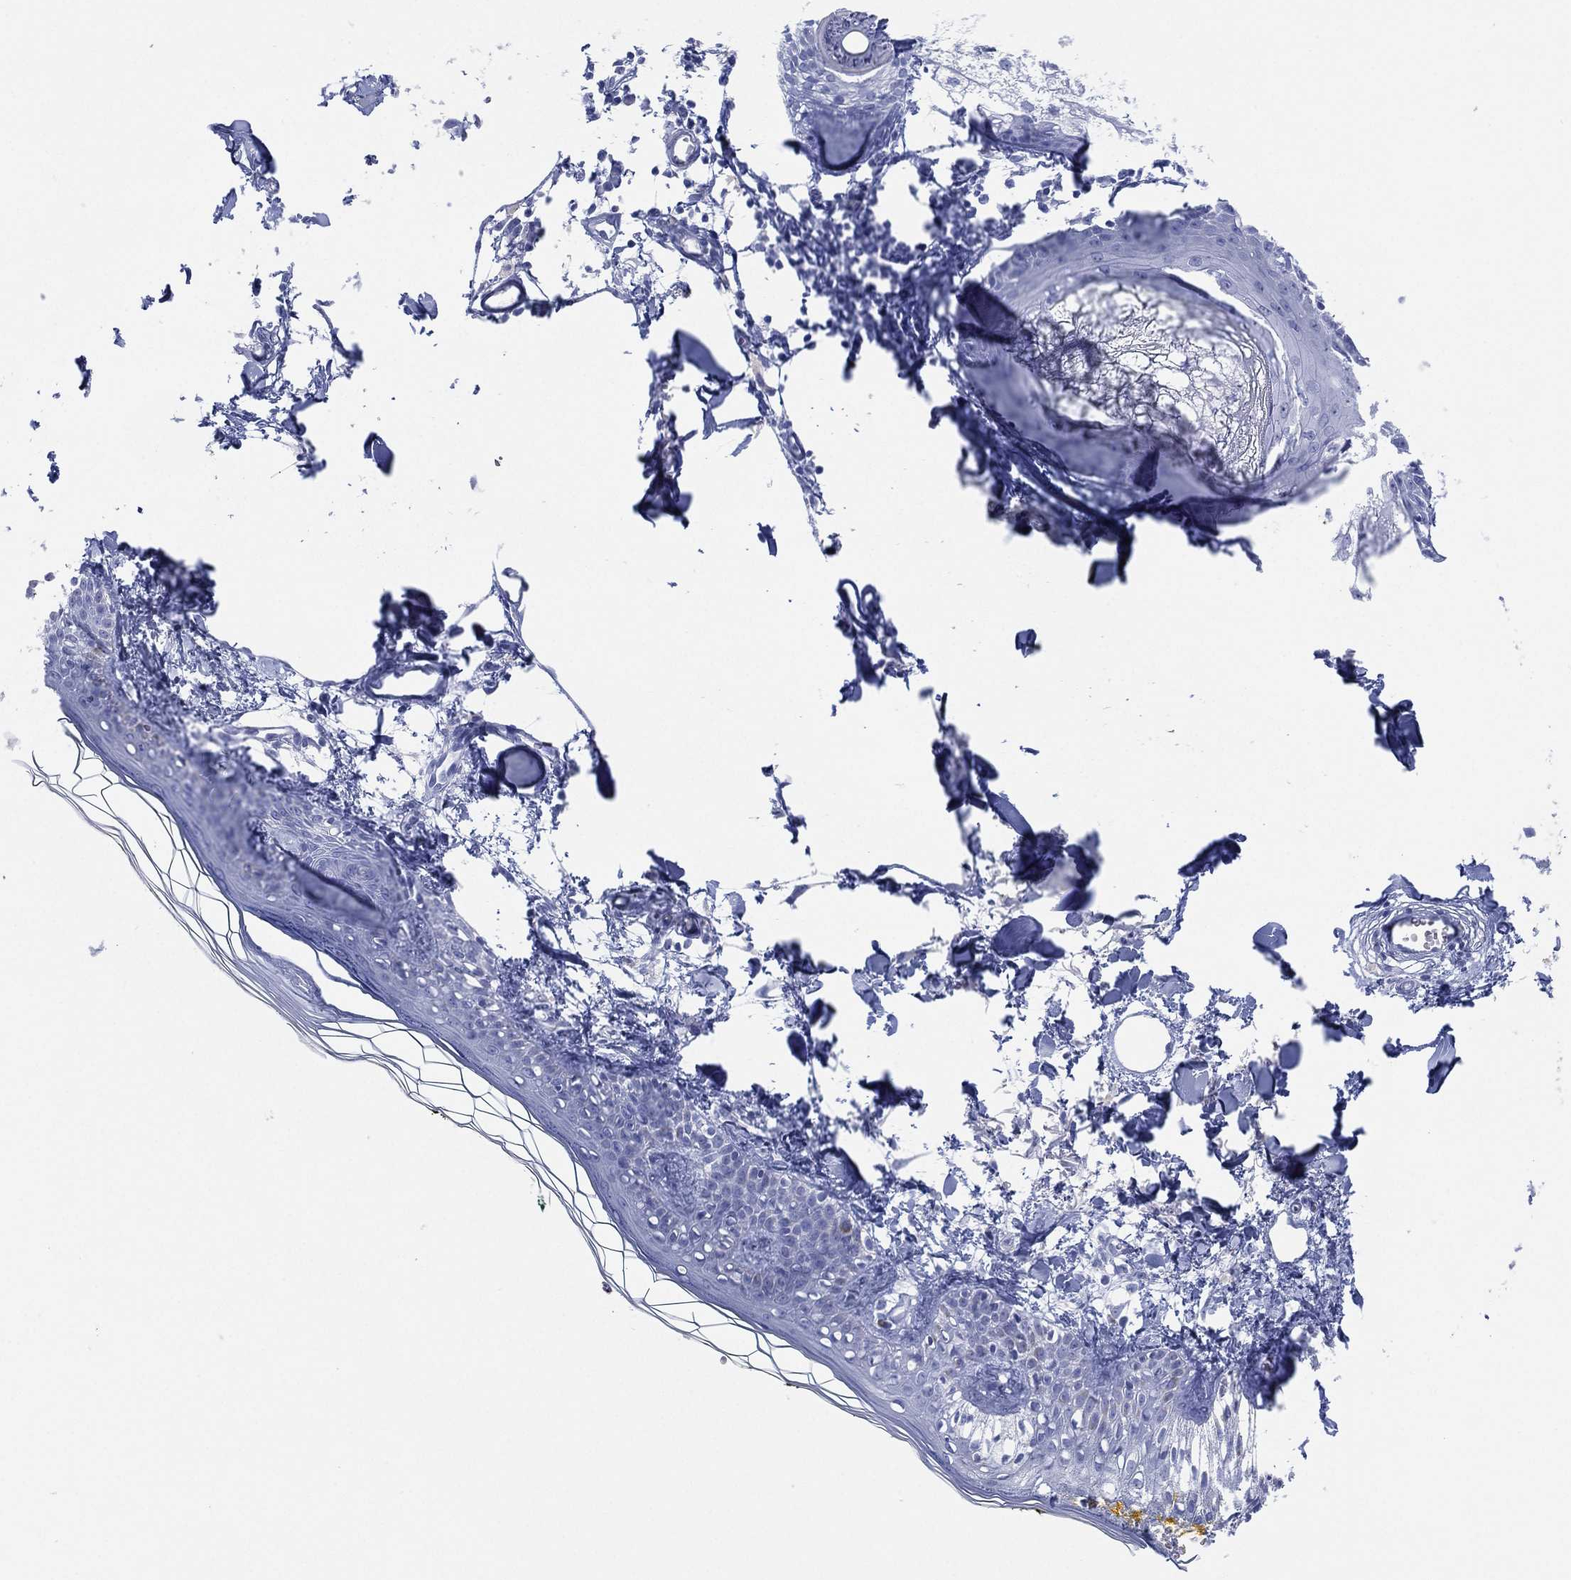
{"staining": {"intensity": "negative", "quantity": "none", "location": "none"}, "tissue": "skin", "cell_type": "Fibroblasts", "image_type": "normal", "snomed": [{"axis": "morphology", "description": "Normal tissue, NOS"}, {"axis": "topography", "description": "Skin"}], "caption": "Protein analysis of benign skin displays no significant positivity in fibroblasts. (Stains: DAB (3,3'-diaminobenzidine) immunohistochemistry with hematoxylin counter stain, Microscopy: brightfield microscopy at high magnification).", "gene": "SLC9C2", "patient": {"sex": "male", "age": 76}}